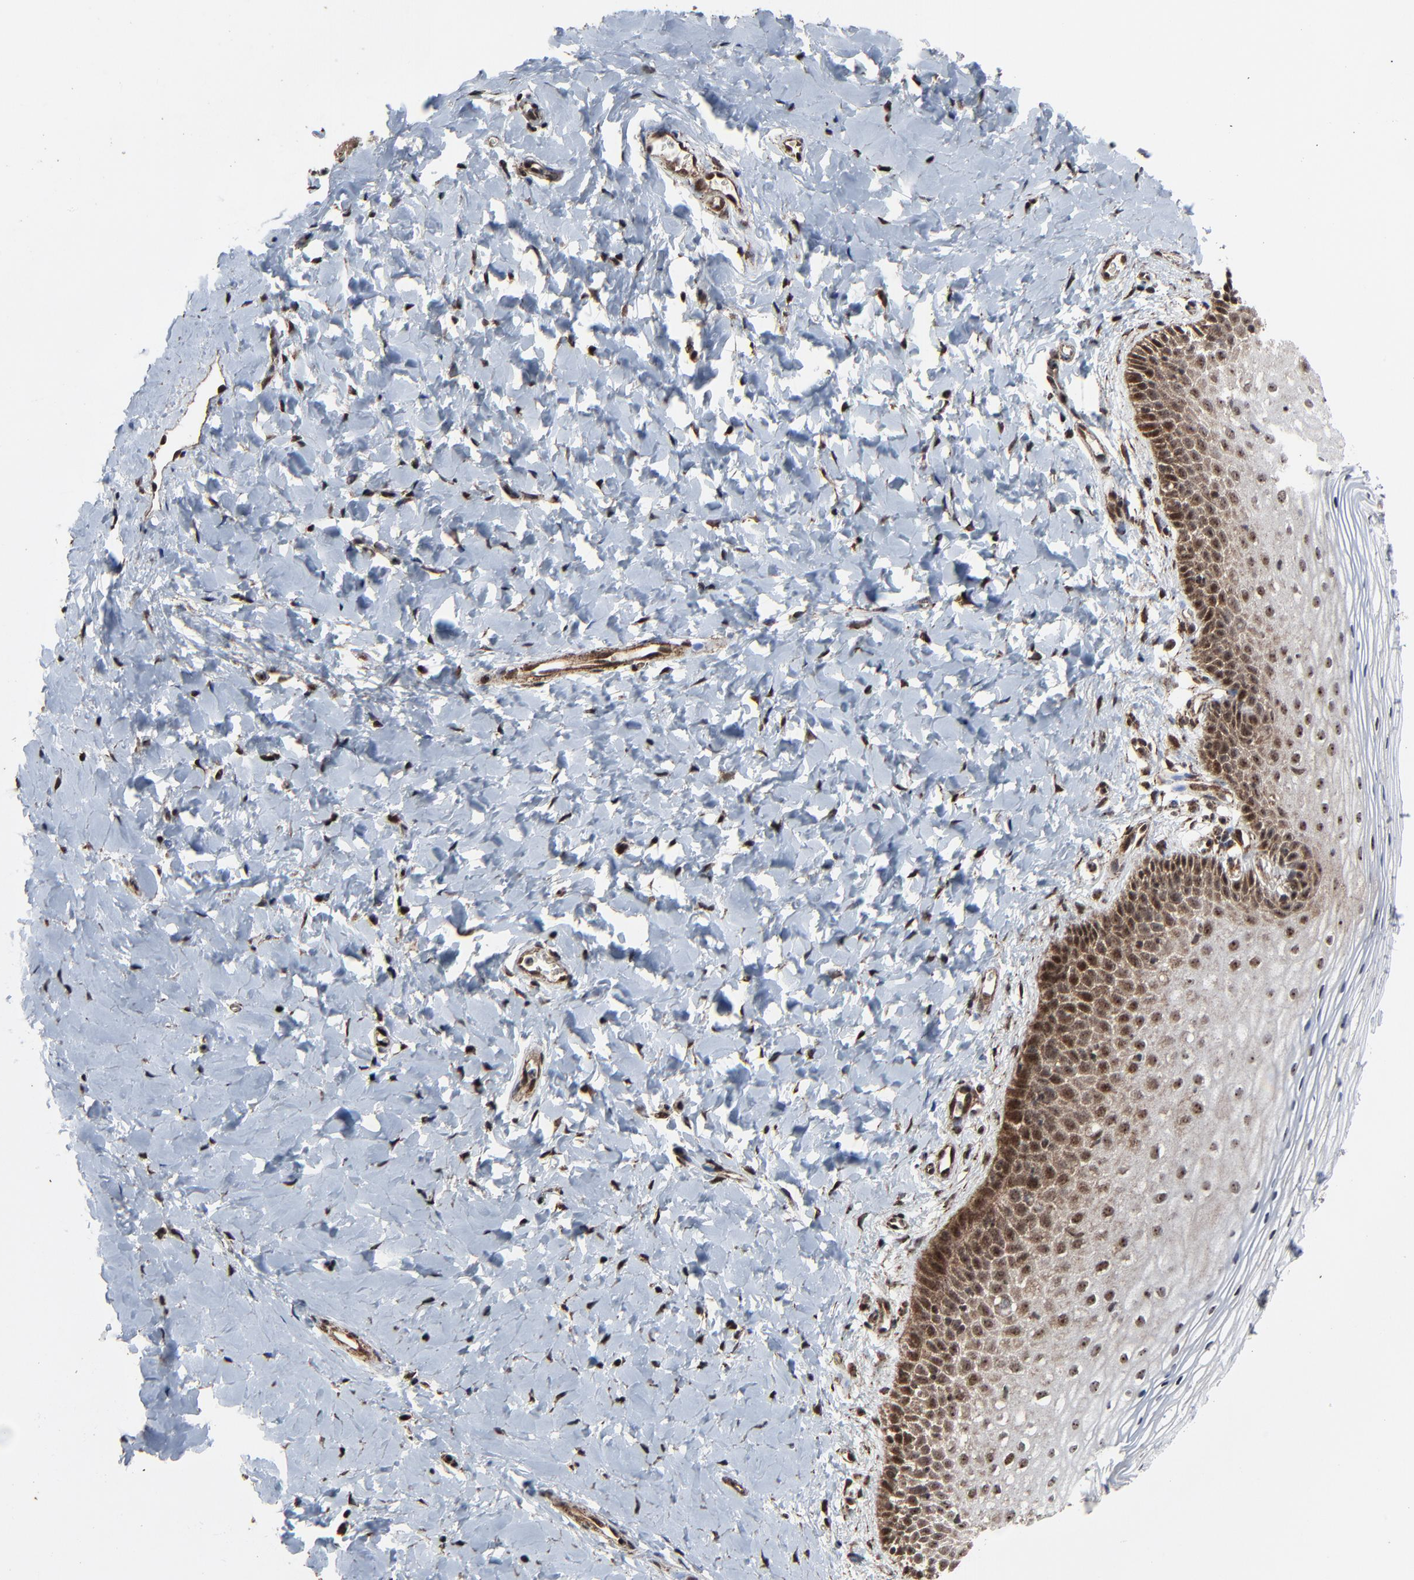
{"staining": {"intensity": "moderate", "quantity": "25%-75%", "location": "cytoplasmic/membranous,nuclear"}, "tissue": "vagina", "cell_type": "Squamous epithelial cells", "image_type": "normal", "snomed": [{"axis": "morphology", "description": "Normal tissue, NOS"}, {"axis": "topography", "description": "Vagina"}], "caption": "IHC micrograph of unremarkable vagina stained for a protein (brown), which exhibits medium levels of moderate cytoplasmic/membranous,nuclear staining in approximately 25%-75% of squamous epithelial cells.", "gene": "RHOJ", "patient": {"sex": "female", "age": 55}}